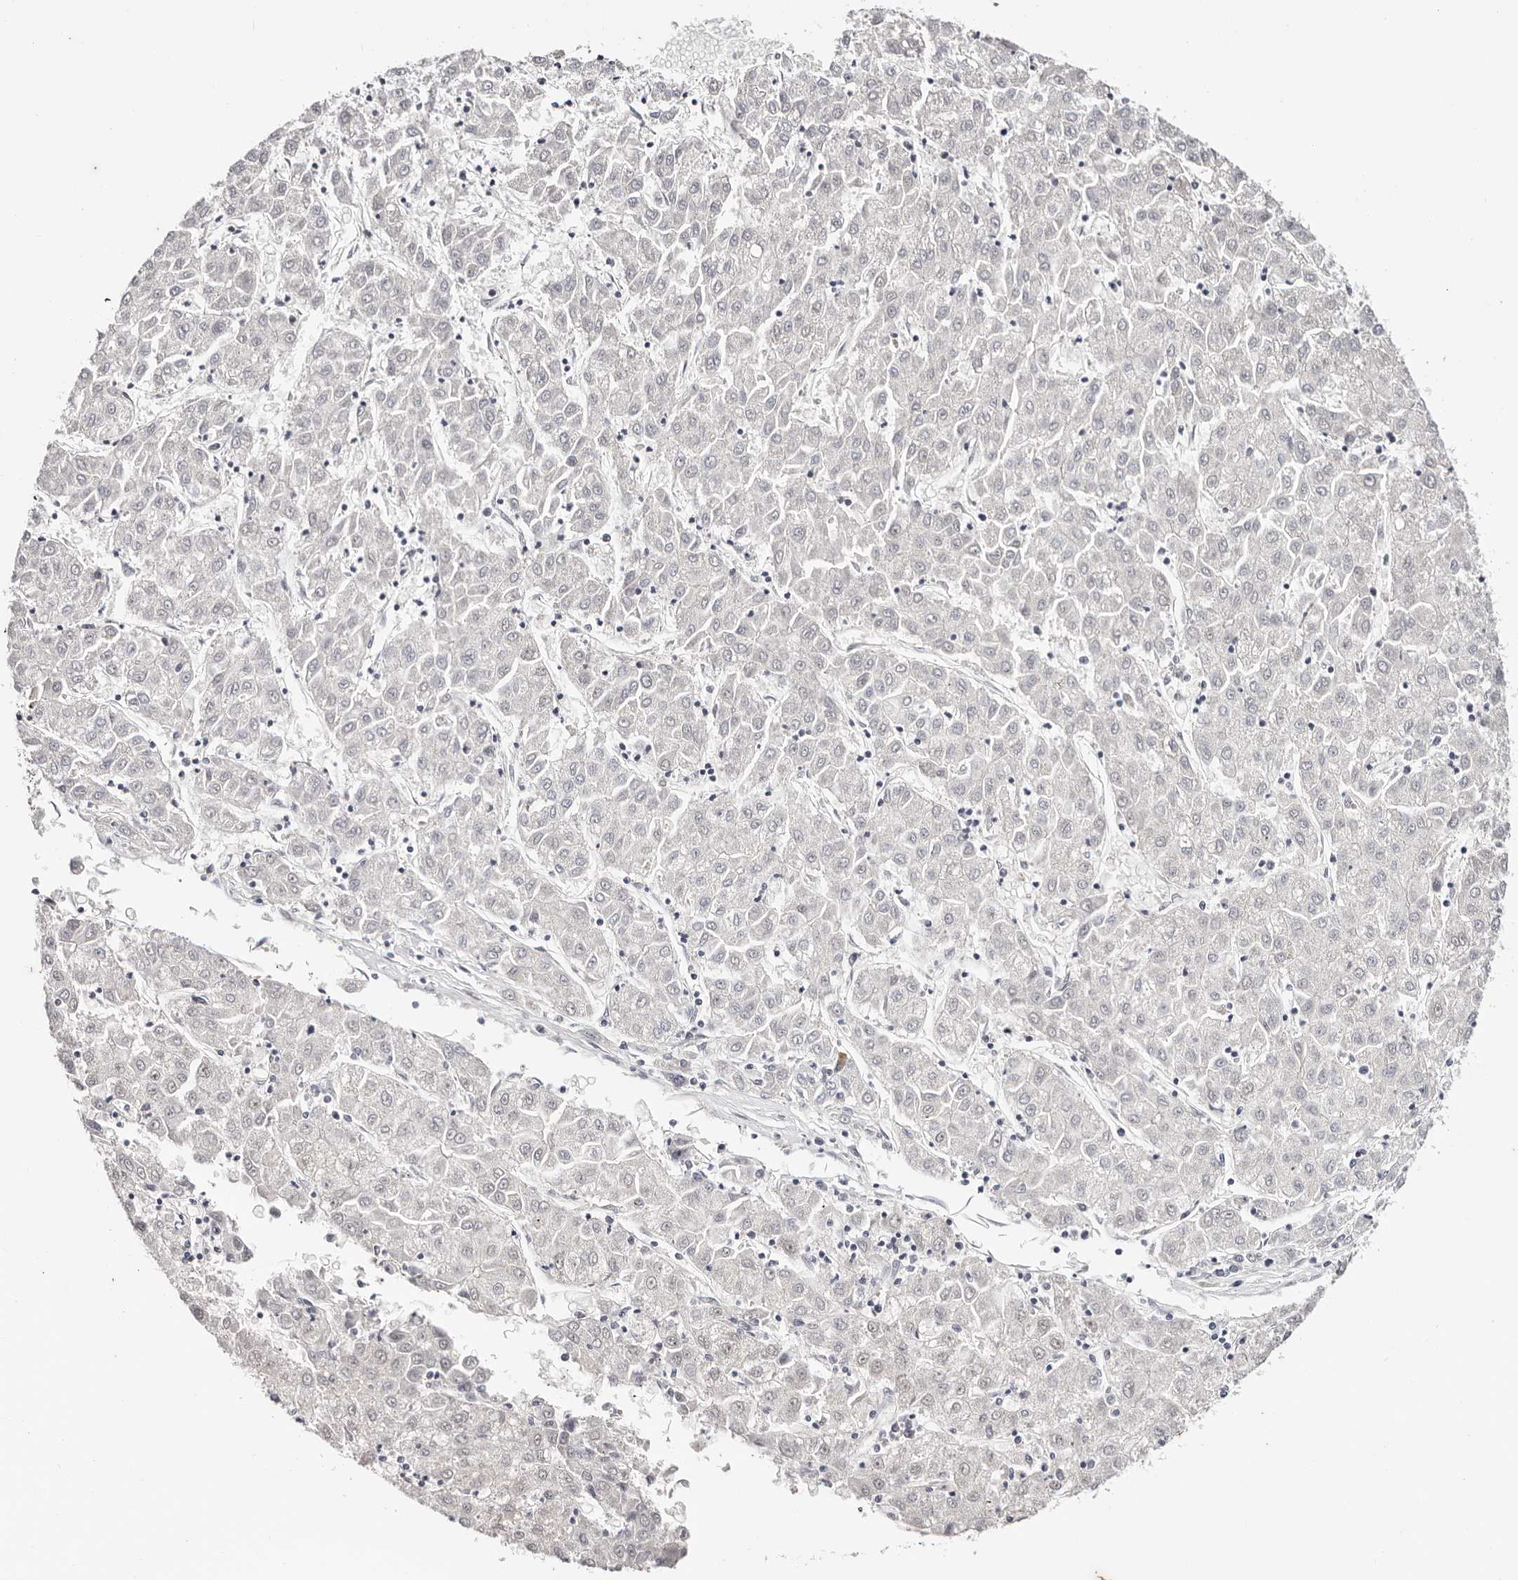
{"staining": {"intensity": "negative", "quantity": "none", "location": "none"}, "tissue": "liver cancer", "cell_type": "Tumor cells", "image_type": "cancer", "snomed": [{"axis": "morphology", "description": "Carcinoma, Hepatocellular, NOS"}, {"axis": "topography", "description": "Liver"}], "caption": "Immunohistochemistry histopathology image of liver cancer stained for a protein (brown), which displays no staining in tumor cells.", "gene": "TYW3", "patient": {"sex": "male", "age": 72}}